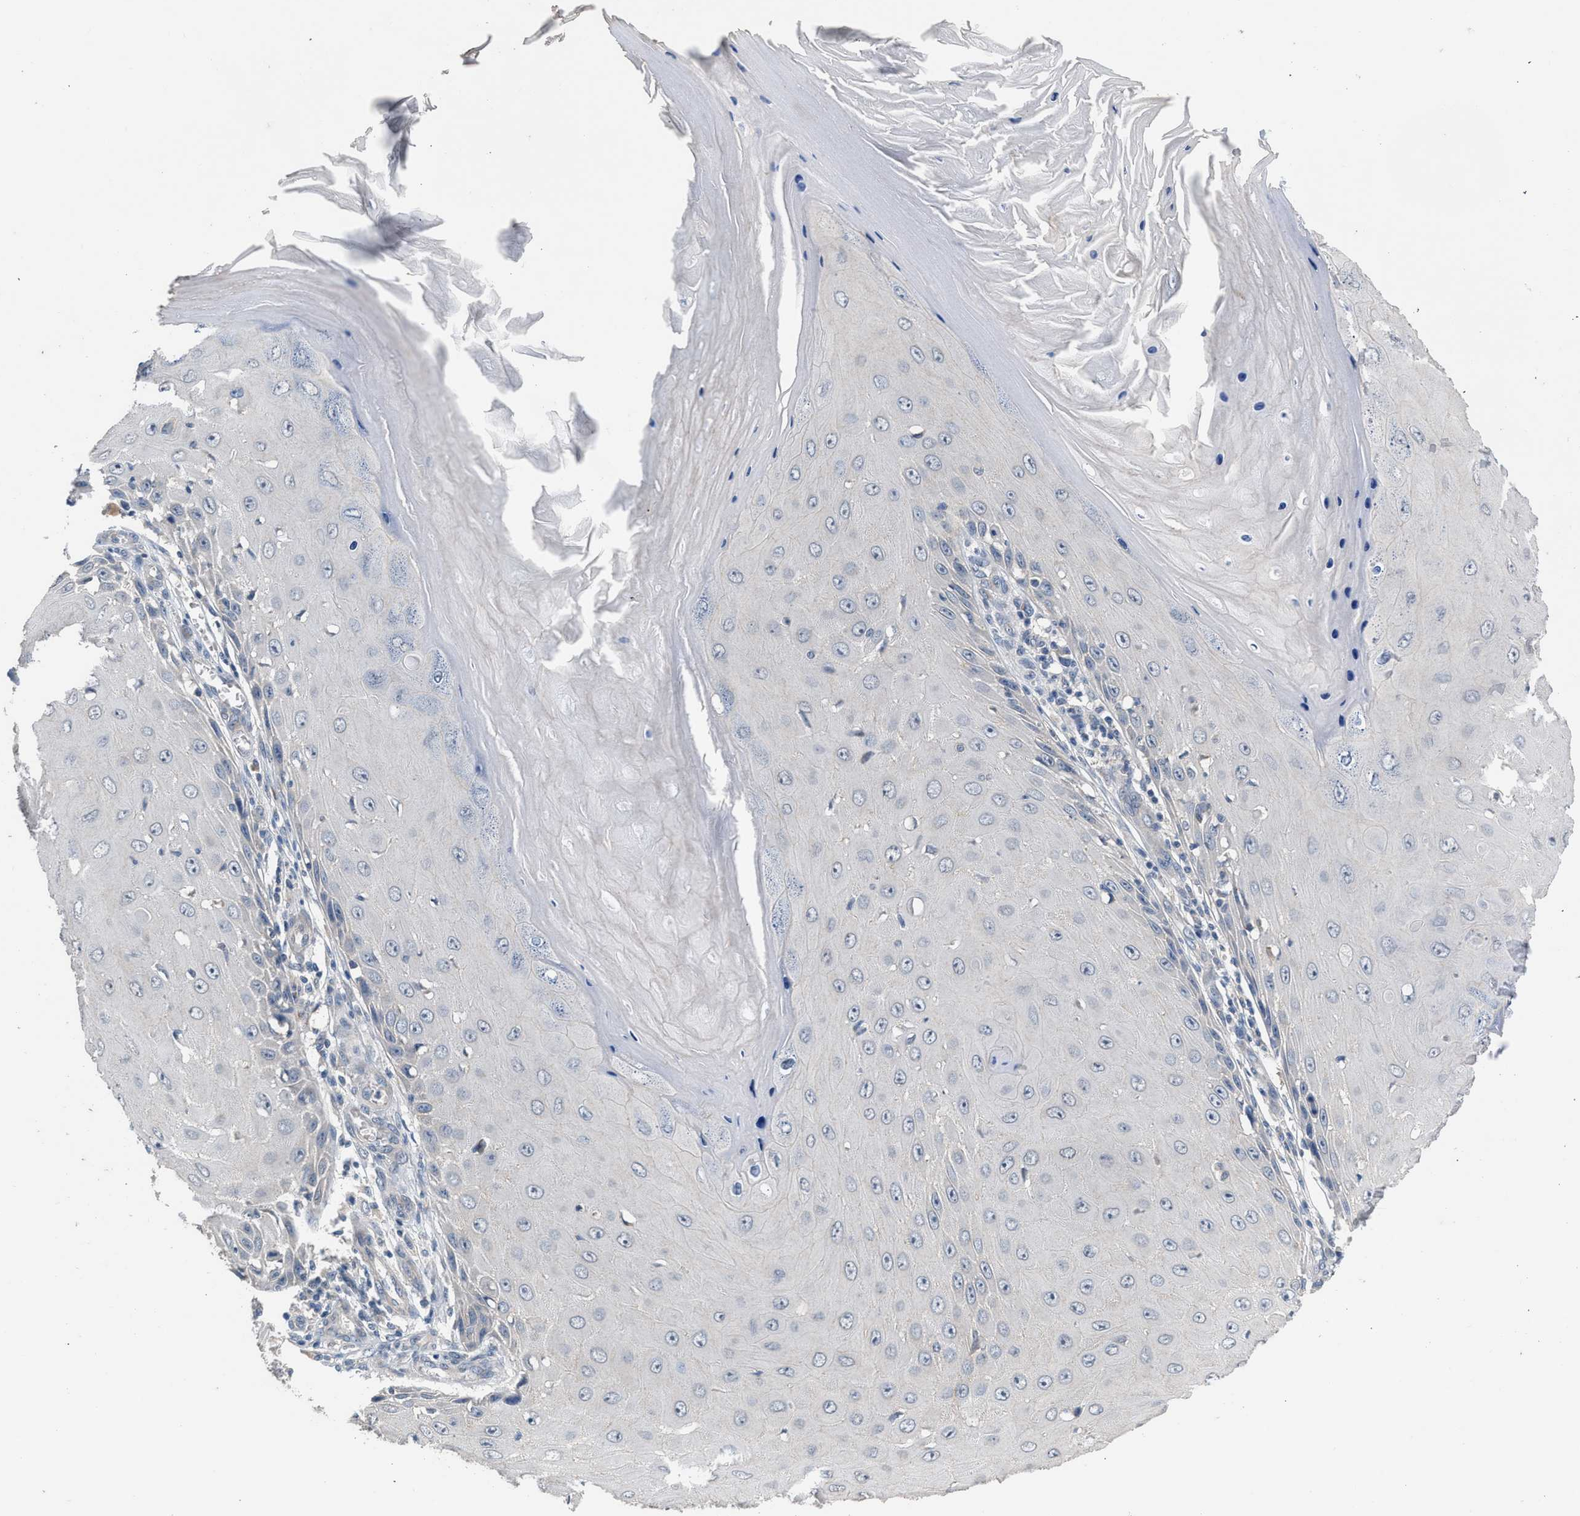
{"staining": {"intensity": "negative", "quantity": "none", "location": "none"}, "tissue": "skin cancer", "cell_type": "Tumor cells", "image_type": "cancer", "snomed": [{"axis": "morphology", "description": "Squamous cell carcinoma, NOS"}, {"axis": "topography", "description": "Skin"}], "caption": "A high-resolution photomicrograph shows immunohistochemistry staining of squamous cell carcinoma (skin), which exhibits no significant positivity in tumor cells.", "gene": "CSF3R", "patient": {"sex": "female", "age": 73}}